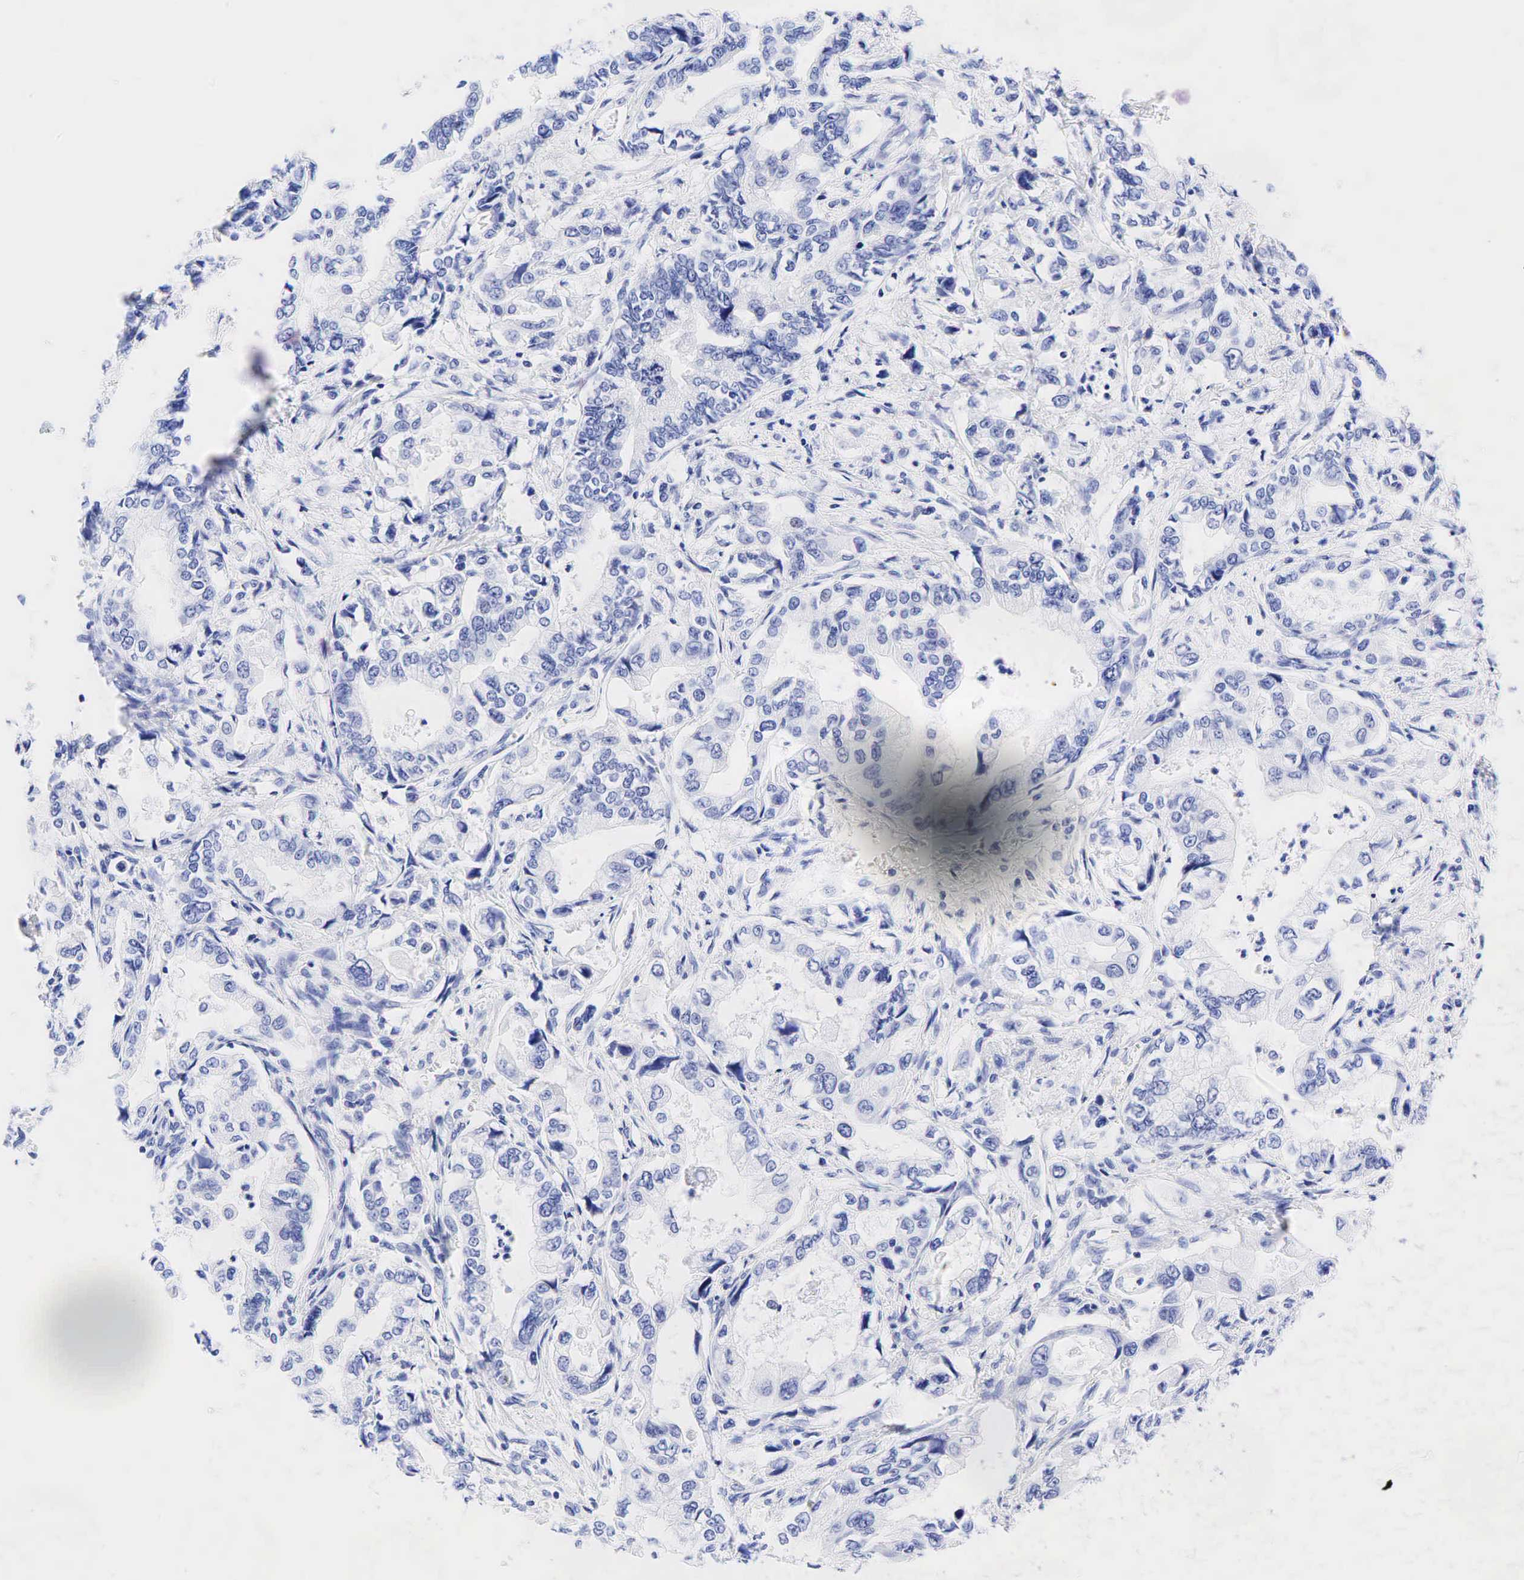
{"staining": {"intensity": "negative", "quantity": "none", "location": "none"}, "tissue": "stomach cancer", "cell_type": "Tumor cells", "image_type": "cancer", "snomed": [{"axis": "morphology", "description": "Adenocarcinoma, NOS"}, {"axis": "topography", "description": "Pancreas"}, {"axis": "topography", "description": "Stomach, upper"}], "caption": "There is no significant expression in tumor cells of stomach cancer (adenocarcinoma).", "gene": "ESR1", "patient": {"sex": "male", "age": 77}}